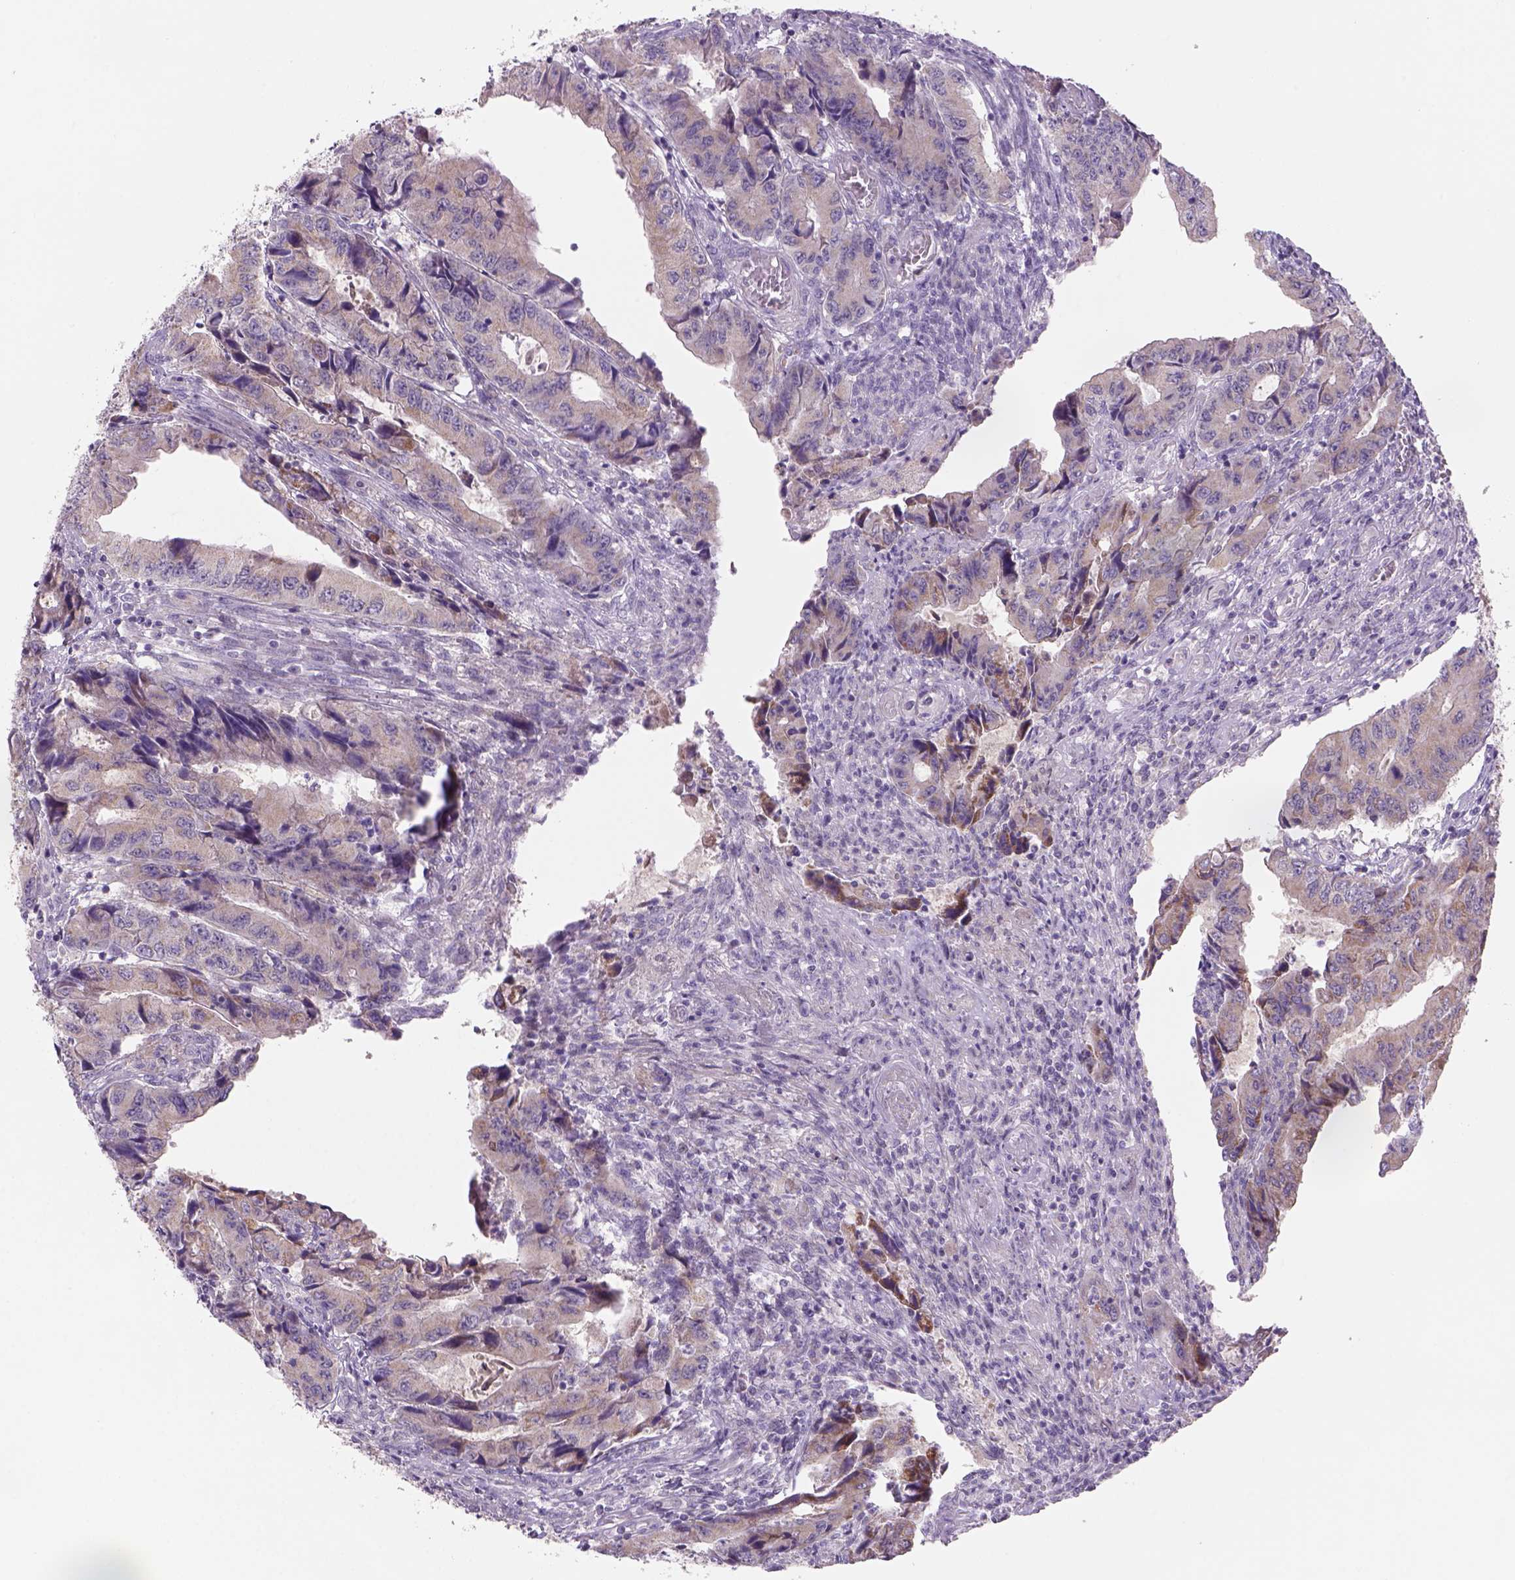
{"staining": {"intensity": "weak", "quantity": ">75%", "location": "cytoplasmic/membranous"}, "tissue": "colorectal cancer", "cell_type": "Tumor cells", "image_type": "cancer", "snomed": [{"axis": "morphology", "description": "Adenocarcinoma, NOS"}, {"axis": "topography", "description": "Colon"}], "caption": "Colorectal cancer (adenocarcinoma) stained with IHC exhibits weak cytoplasmic/membranous positivity in about >75% of tumor cells.", "gene": "ADGRV1", "patient": {"sex": "male", "age": 53}}